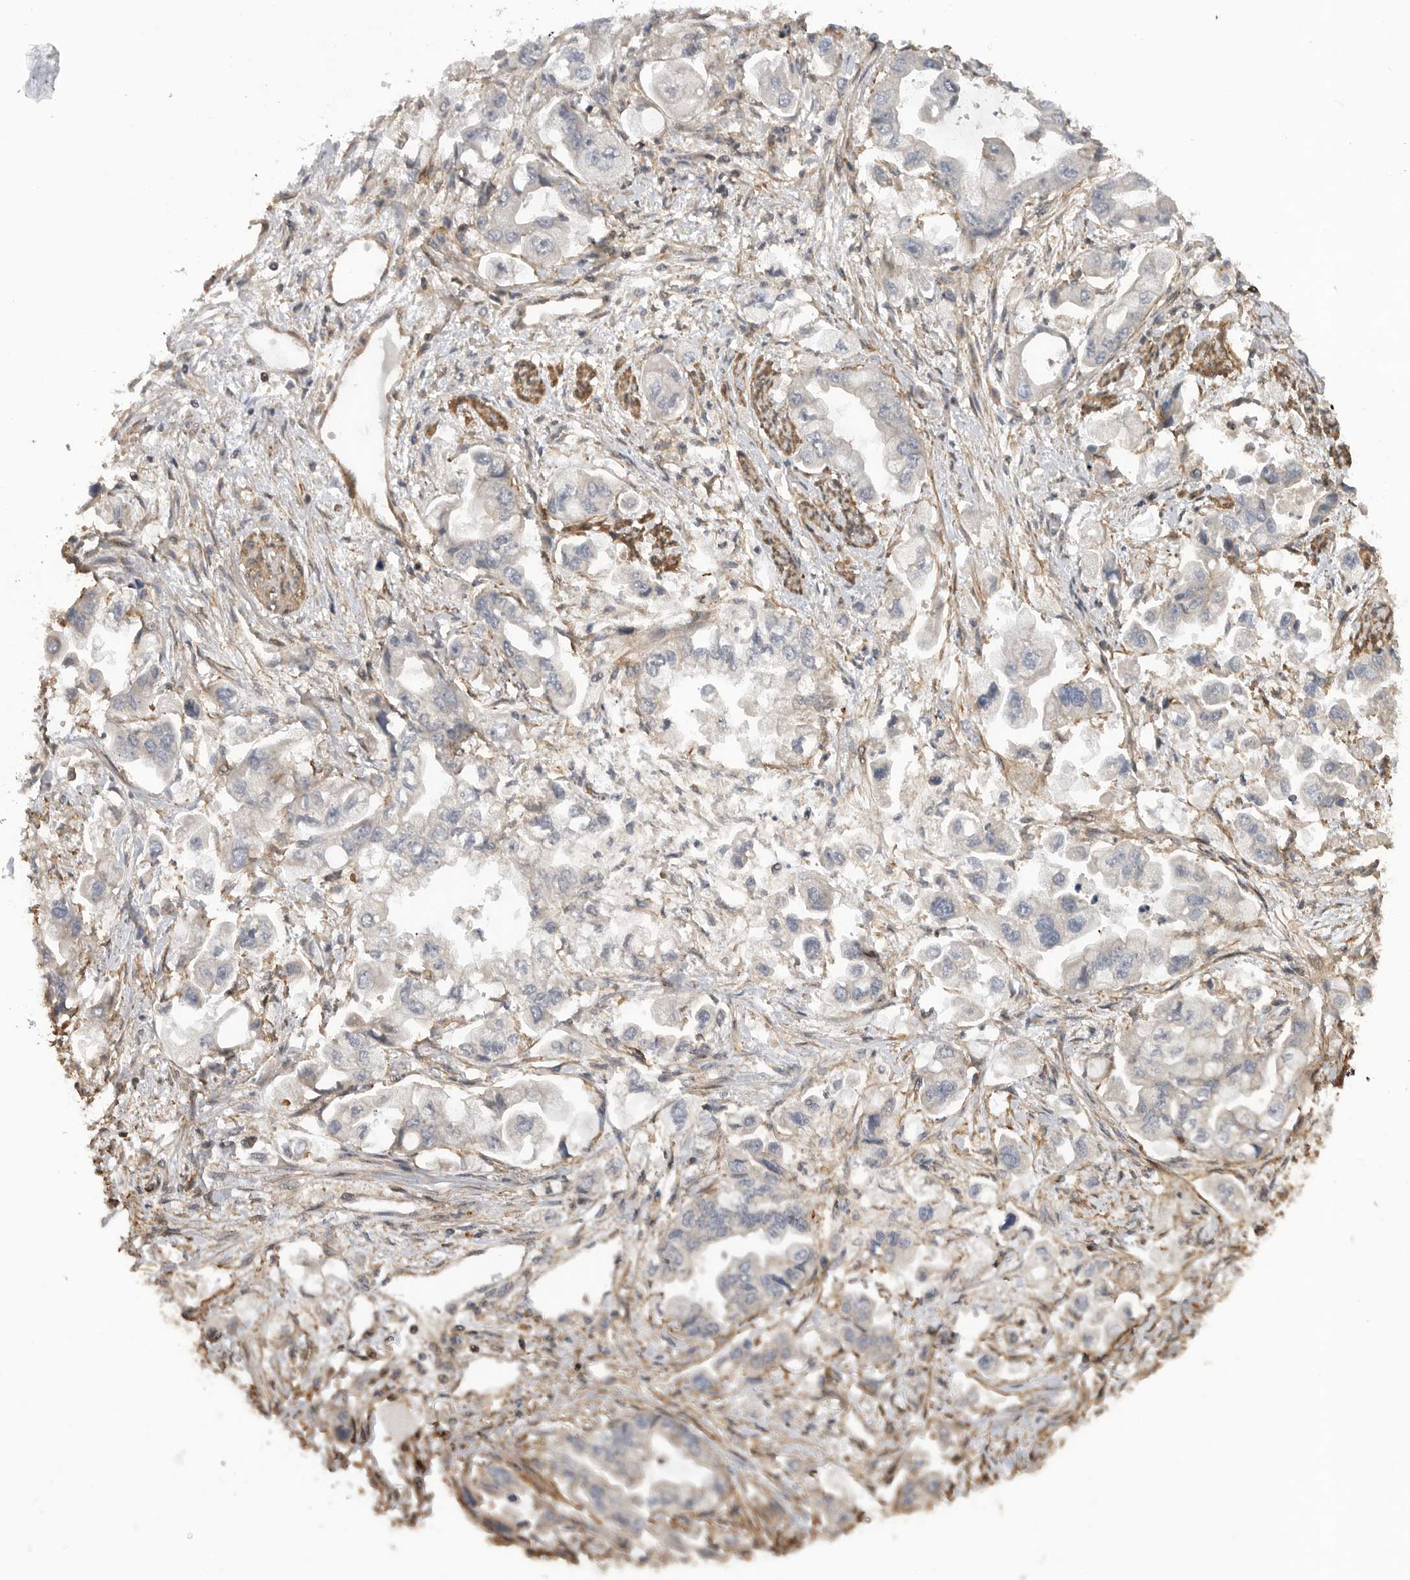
{"staining": {"intensity": "negative", "quantity": "none", "location": "none"}, "tissue": "stomach cancer", "cell_type": "Tumor cells", "image_type": "cancer", "snomed": [{"axis": "morphology", "description": "Adenocarcinoma, NOS"}, {"axis": "topography", "description": "Stomach"}], "caption": "Histopathology image shows no protein positivity in tumor cells of stomach cancer tissue.", "gene": "TRIM56", "patient": {"sex": "male", "age": 62}}